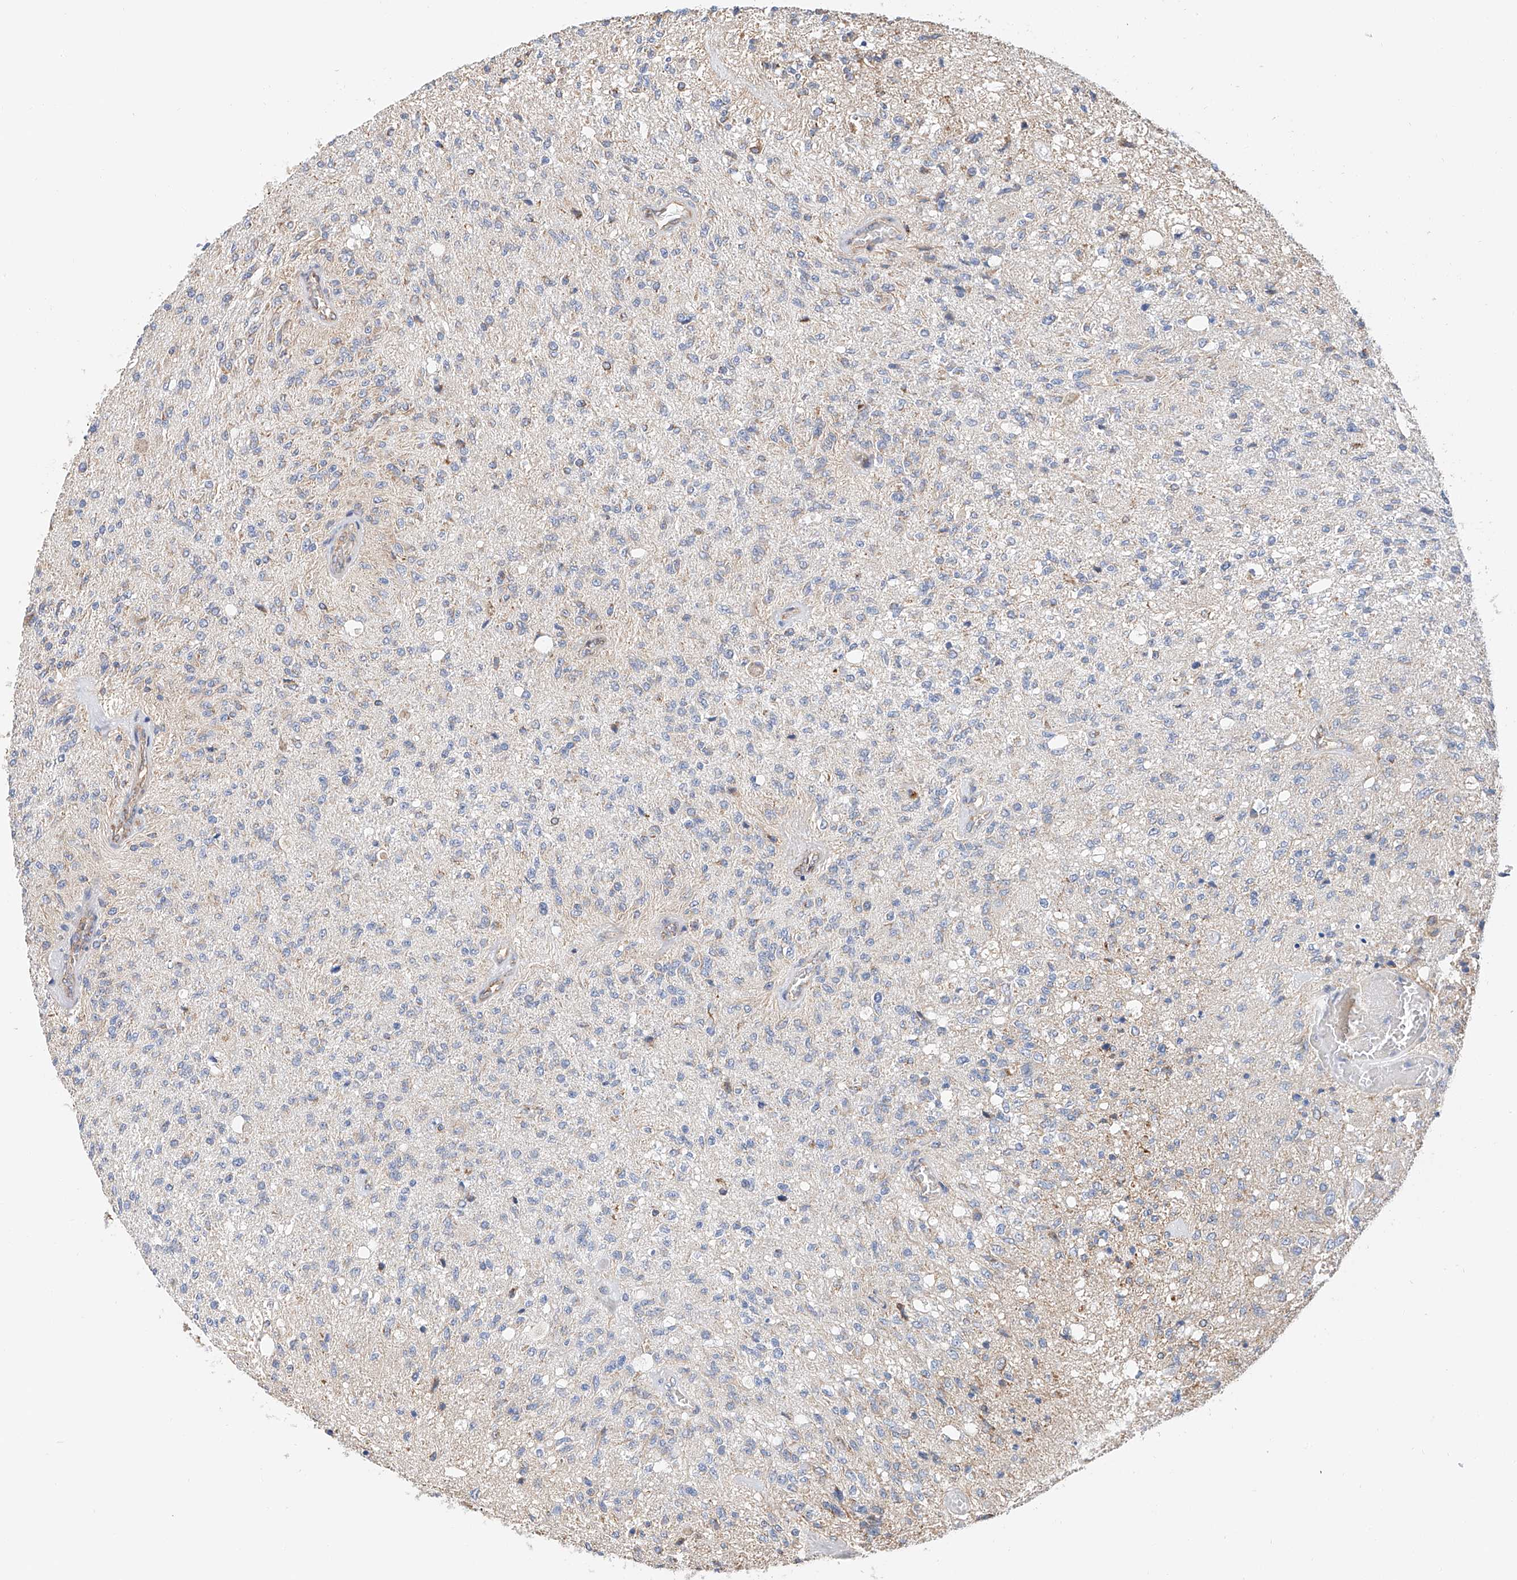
{"staining": {"intensity": "negative", "quantity": "none", "location": "none"}, "tissue": "glioma", "cell_type": "Tumor cells", "image_type": "cancer", "snomed": [{"axis": "morphology", "description": "Normal tissue, NOS"}, {"axis": "morphology", "description": "Glioma, malignant, High grade"}, {"axis": "topography", "description": "Cerebral cortex"}], "caption": "Tumor cells show no significant staining in glioma.", "gene": "NDUFV3", "patient": {"sex": "male", "age": 77}}